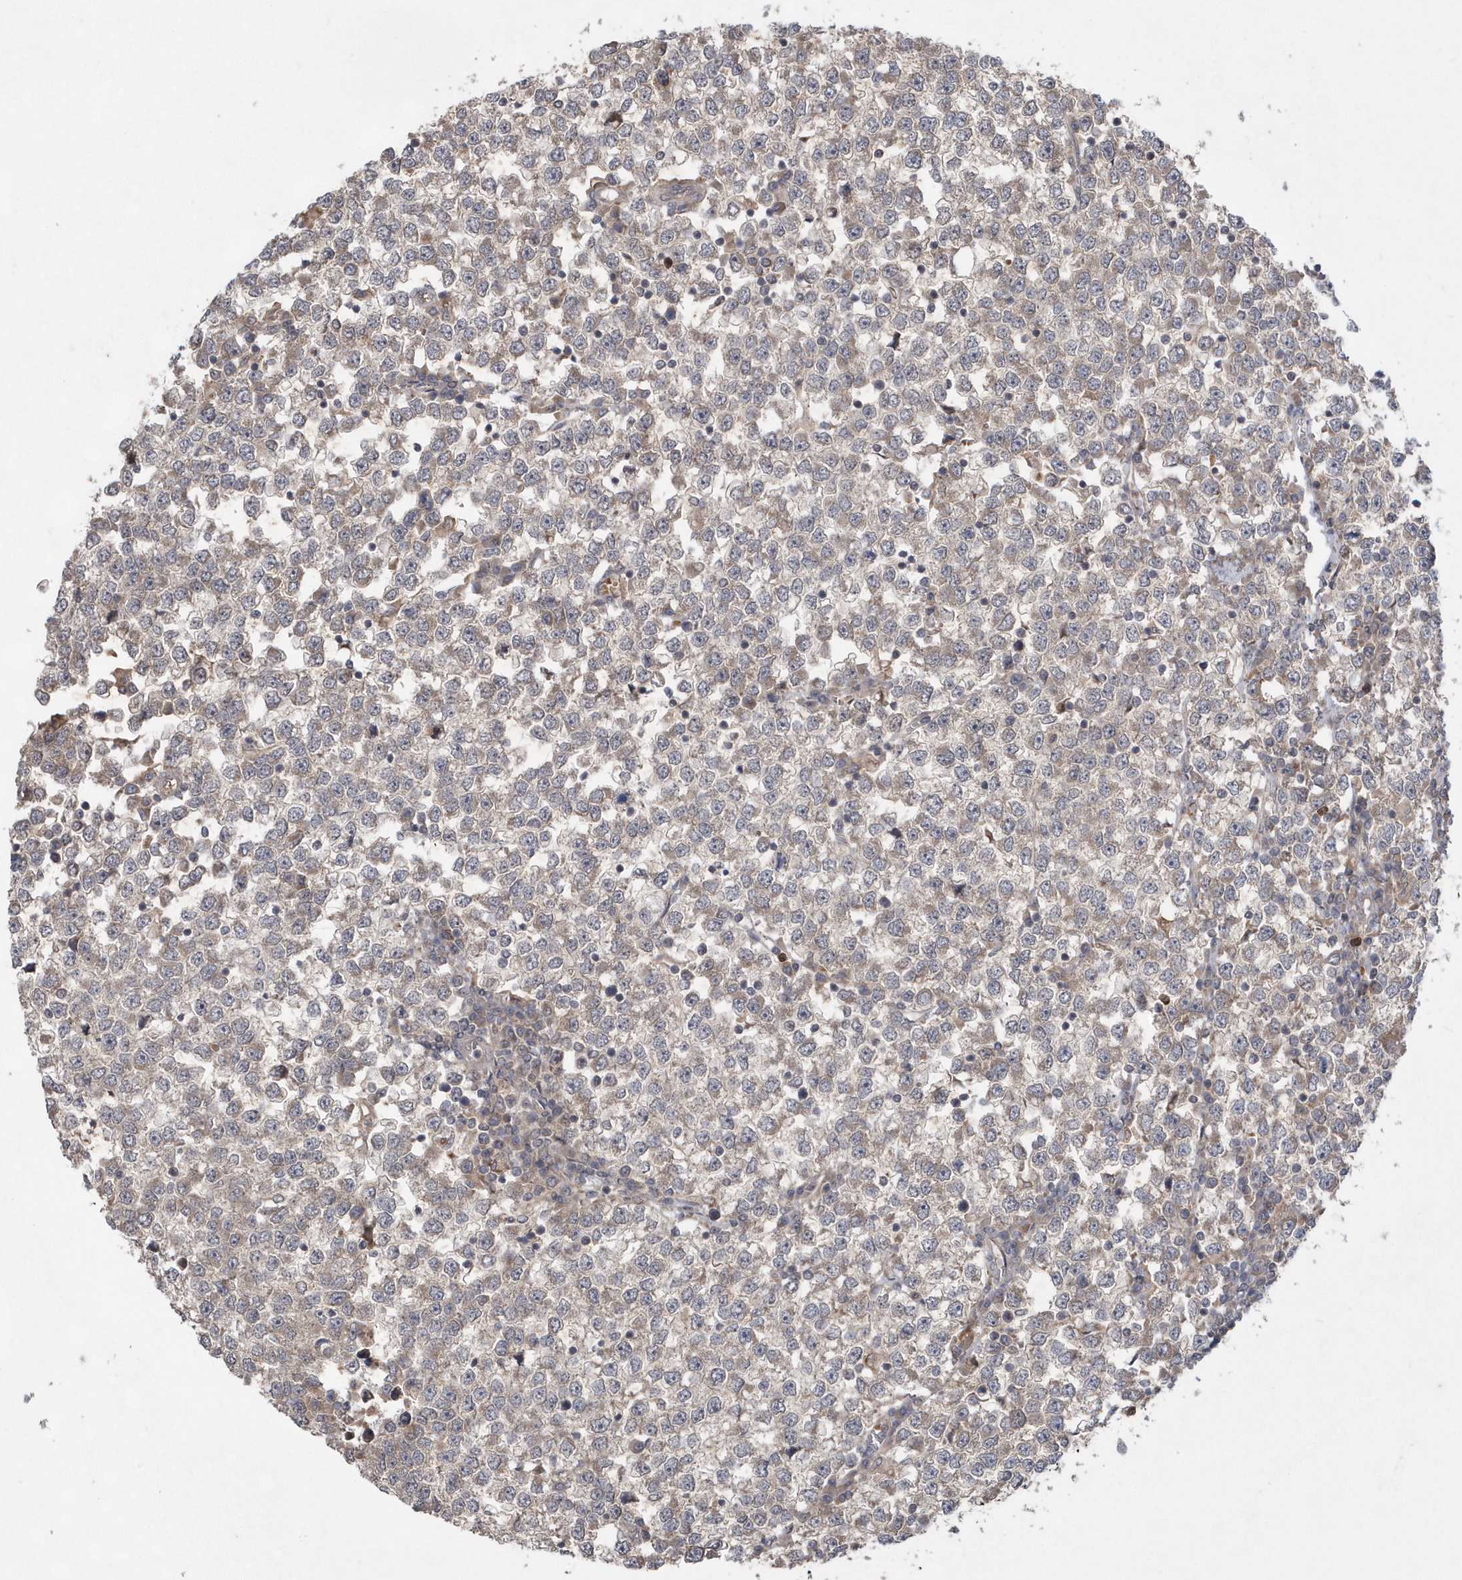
{"staining": {"intensity": "weak", "quantity": "<25%", "location": "cytoplasmic/membranous"}, "tissue": "testis cancer", "cell_type": "Tumor cells", "image_type": "cancer", "snomed": [{"axis": "morphology", "description": "Seminoma, NOS"}, {"axis": "topography", "description": "Testis"}], "caption": "The image demonstrates no staining of tumor cells in testis cancer (seminoma). The staining is performed using DAB brown chromogen with nuclei counter-stained in using hematoxylin.", "gene": "HMGCS1", "patient": {"sex": "male", "age": 65}}